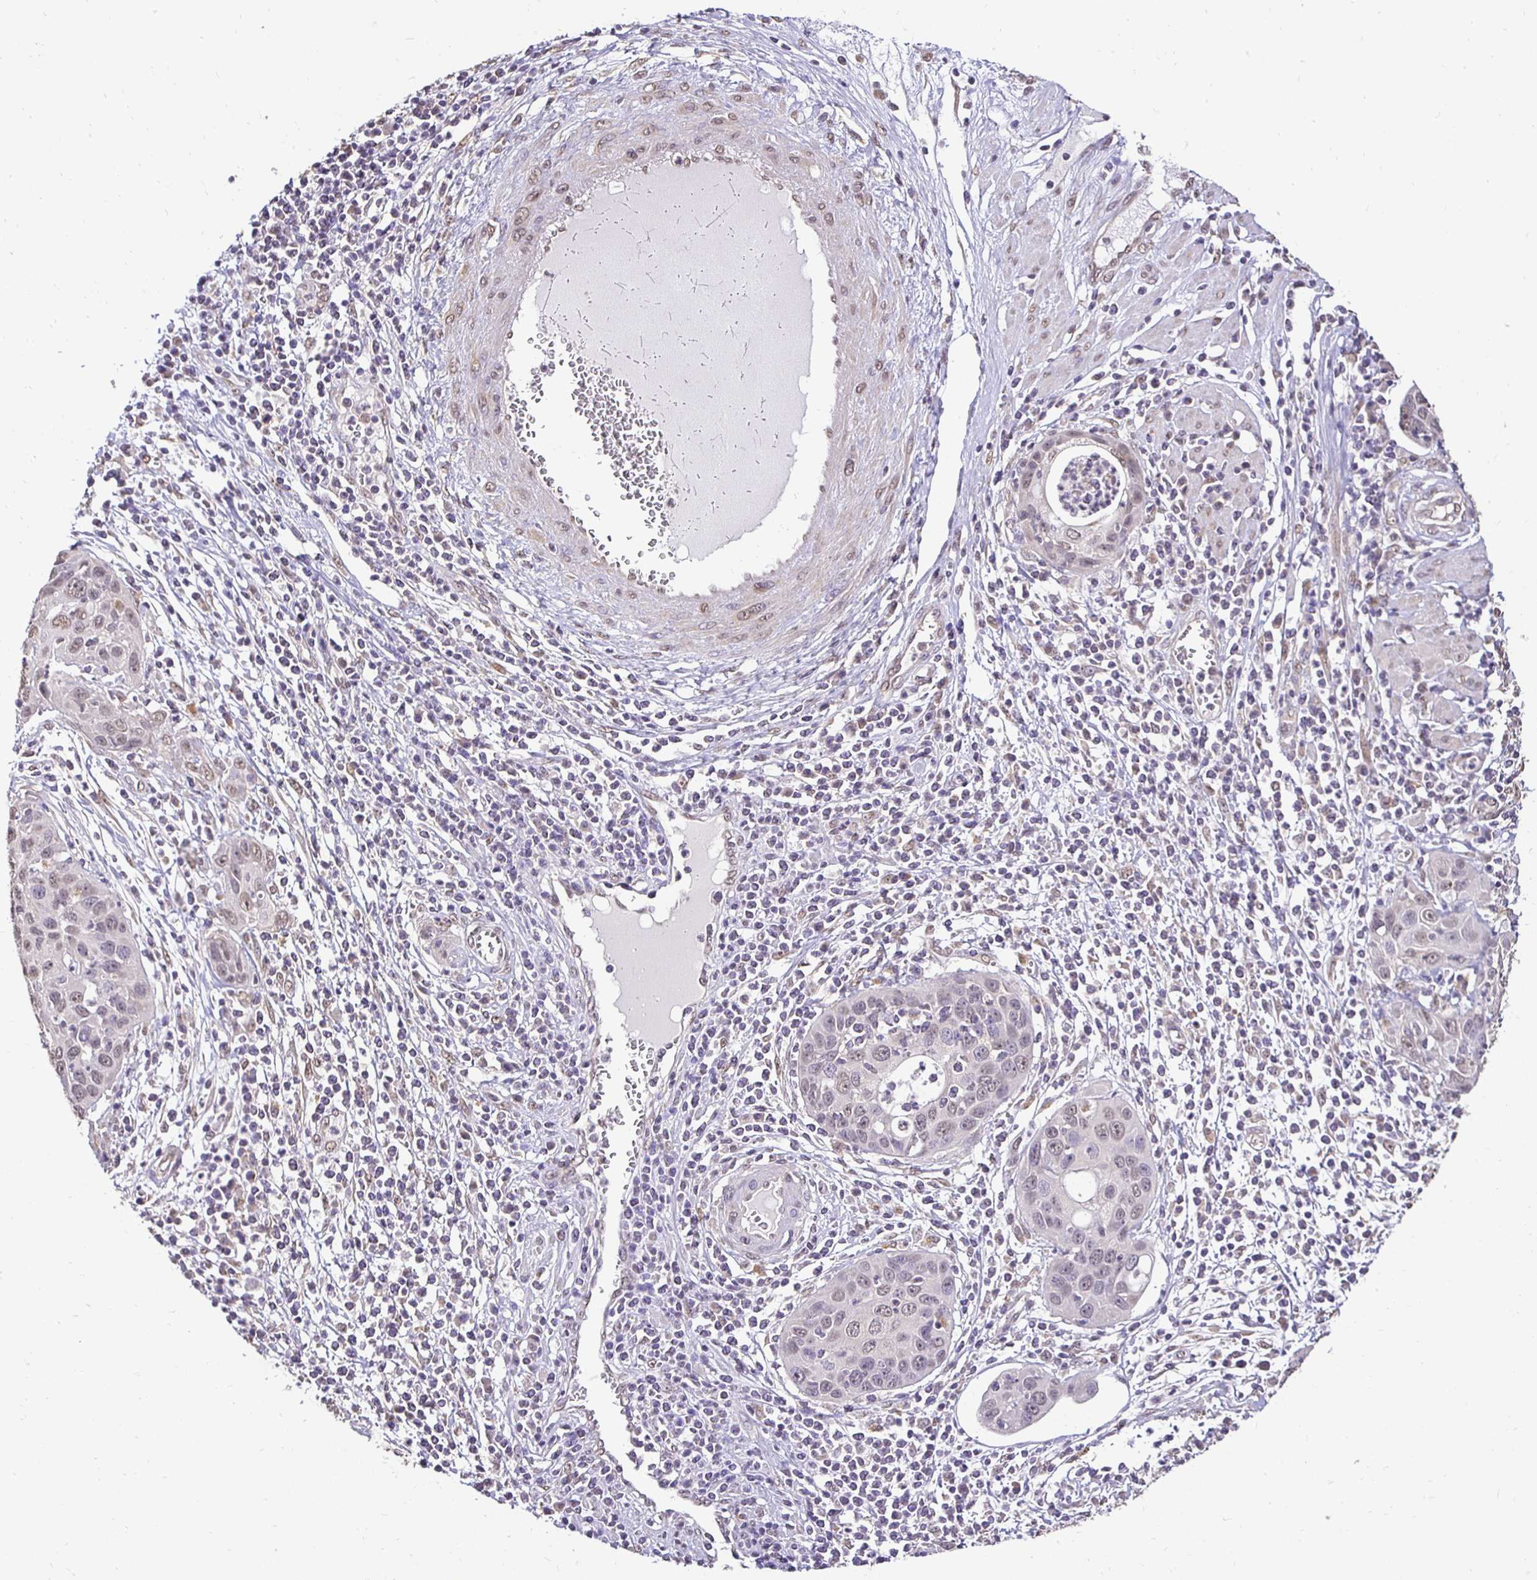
{"staining": {"intensity": "weak", "quantity": "25%-75%", "location": "nuclear"}, "tissue": "cervical cancer", "cell_type": "Tumor cells", "image_type": "cancer", "snomed": [{"axis": "morphology", "description": "Squamous cell carcinoma, NOS"}, {"axis": "topography", "description": "Cervix"}], "caption": "Immunohistochemical staining of human cervical squamous cell carcinoma shows low levels of weak nuclear protein staining in approximately 25%-75% of tumor cells.", "gene": "RHEBL1", "patient": {"sex": "female", "age": 36}}